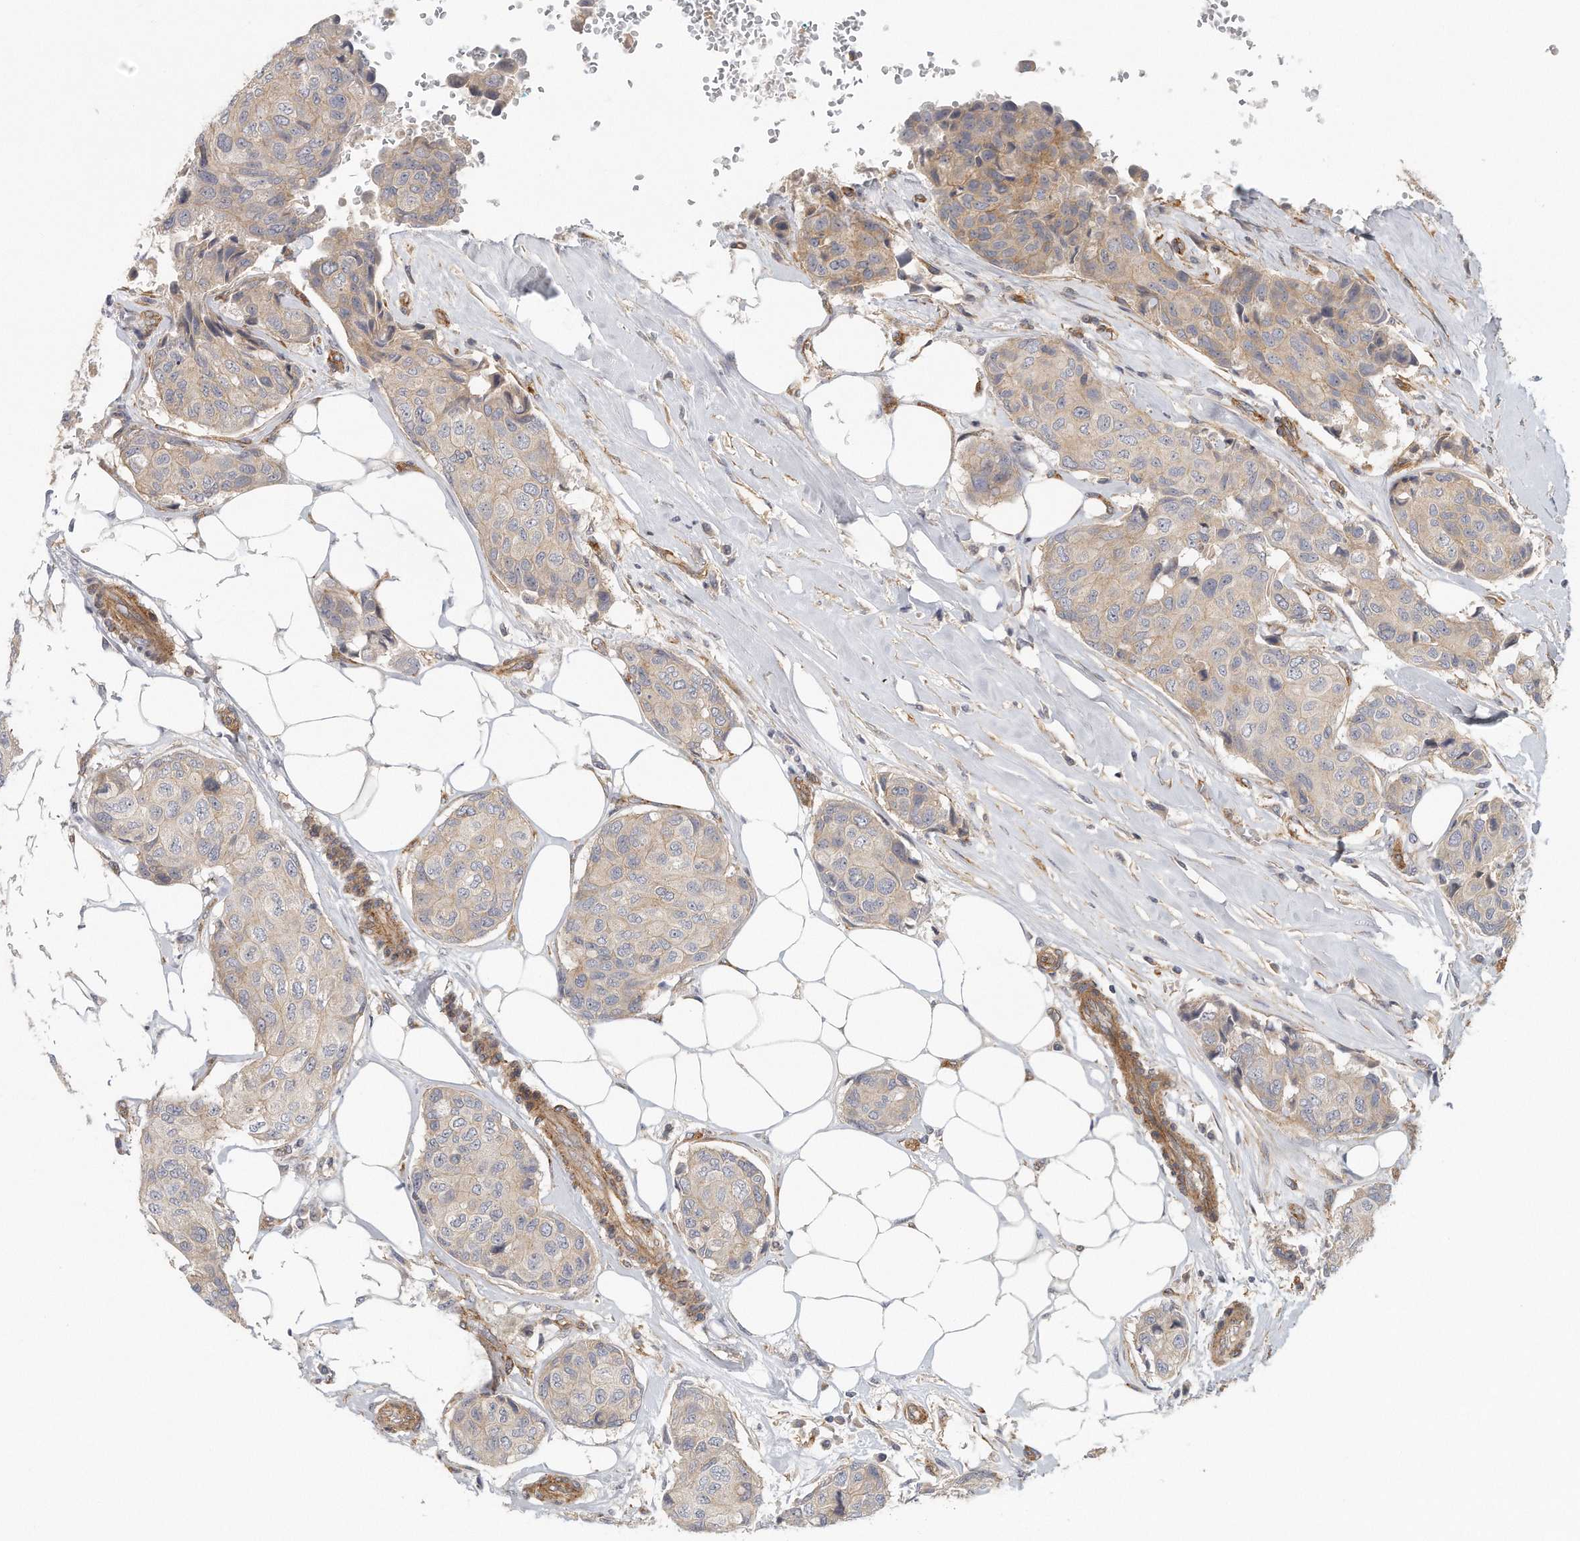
{"staining": {"intensity": "weak", "quantity": "25%-75%", "location": "cytoplasmic/membranous"}, "tissue": "breast cancer", "cell_type": "Tumor cells", "image_type": "cancer", "snomed": [{"axis": "morphology", "description": "Duct carcinoma"}, {"axis": "topography", "description": "Breast"}], "caption": "This is an image of IHC staining of intraductal carcinoma (breast), which shows weak staining in the cytoplasmic/membranous of tumor cells.", "gene": "MTERF4", "patient": {"sex": "female", "age": 80}}